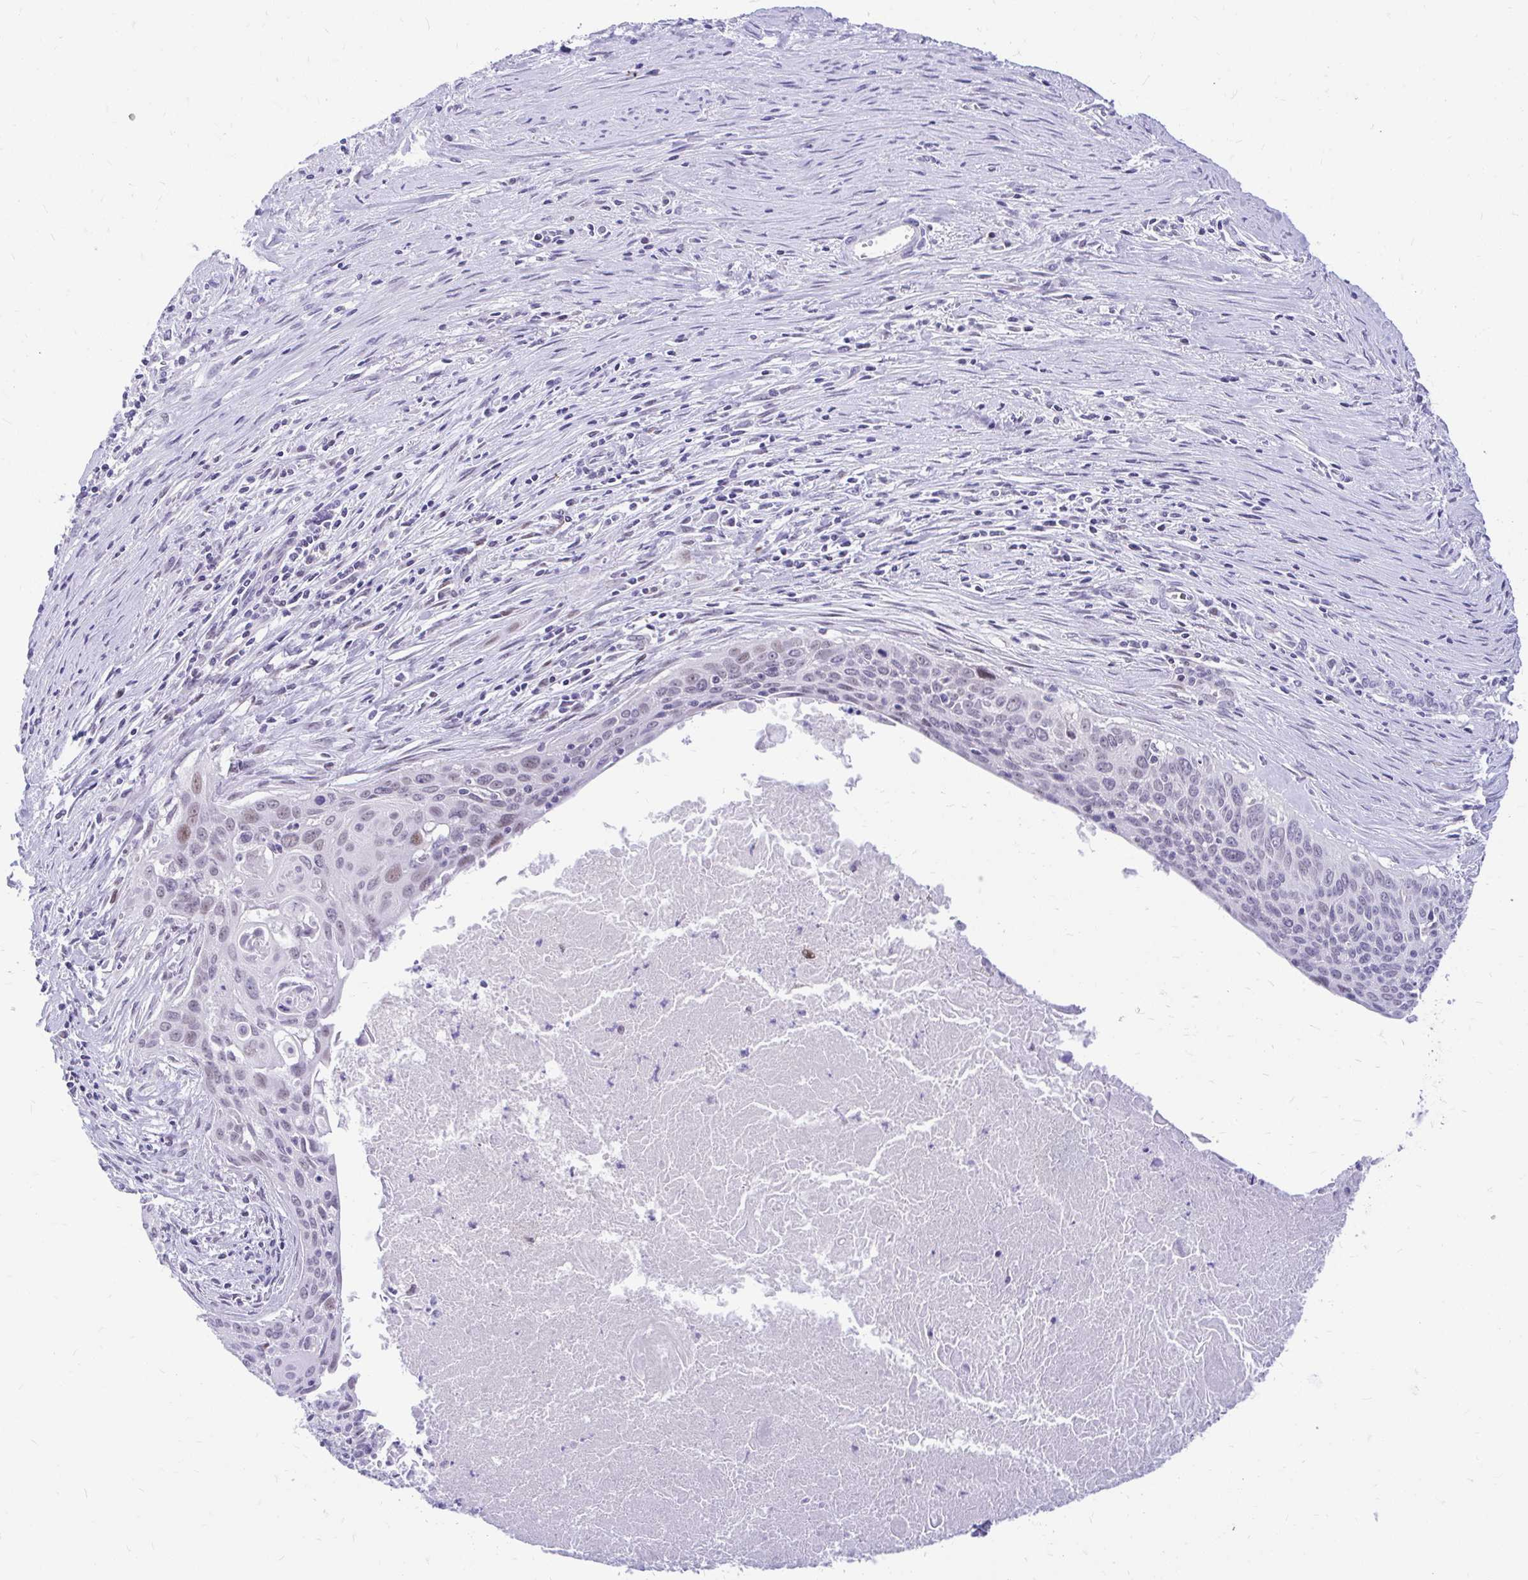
{"staining": {"intensity": "weak", "quantity": ">75%", "location": "nuclear"}, "tissue": "cervical cancer", "cell_type": "Tumor cells", "image_type": "cancer", "snomed": [{"axis": "morphology", "description": "Squamous cell carcinoma, NOS"}, {"axis": "topography", "description": "Cervix"}], "caption": "Cervical squamous cell carcinoma stained with DAB (3,3'-diaminobenzidine) IHC displays low levels of weak nuclear positivity in approximately >75% of tumor cells.", "gene": "GLB1L2", "patient": {"sex": "female", "age": 55}}